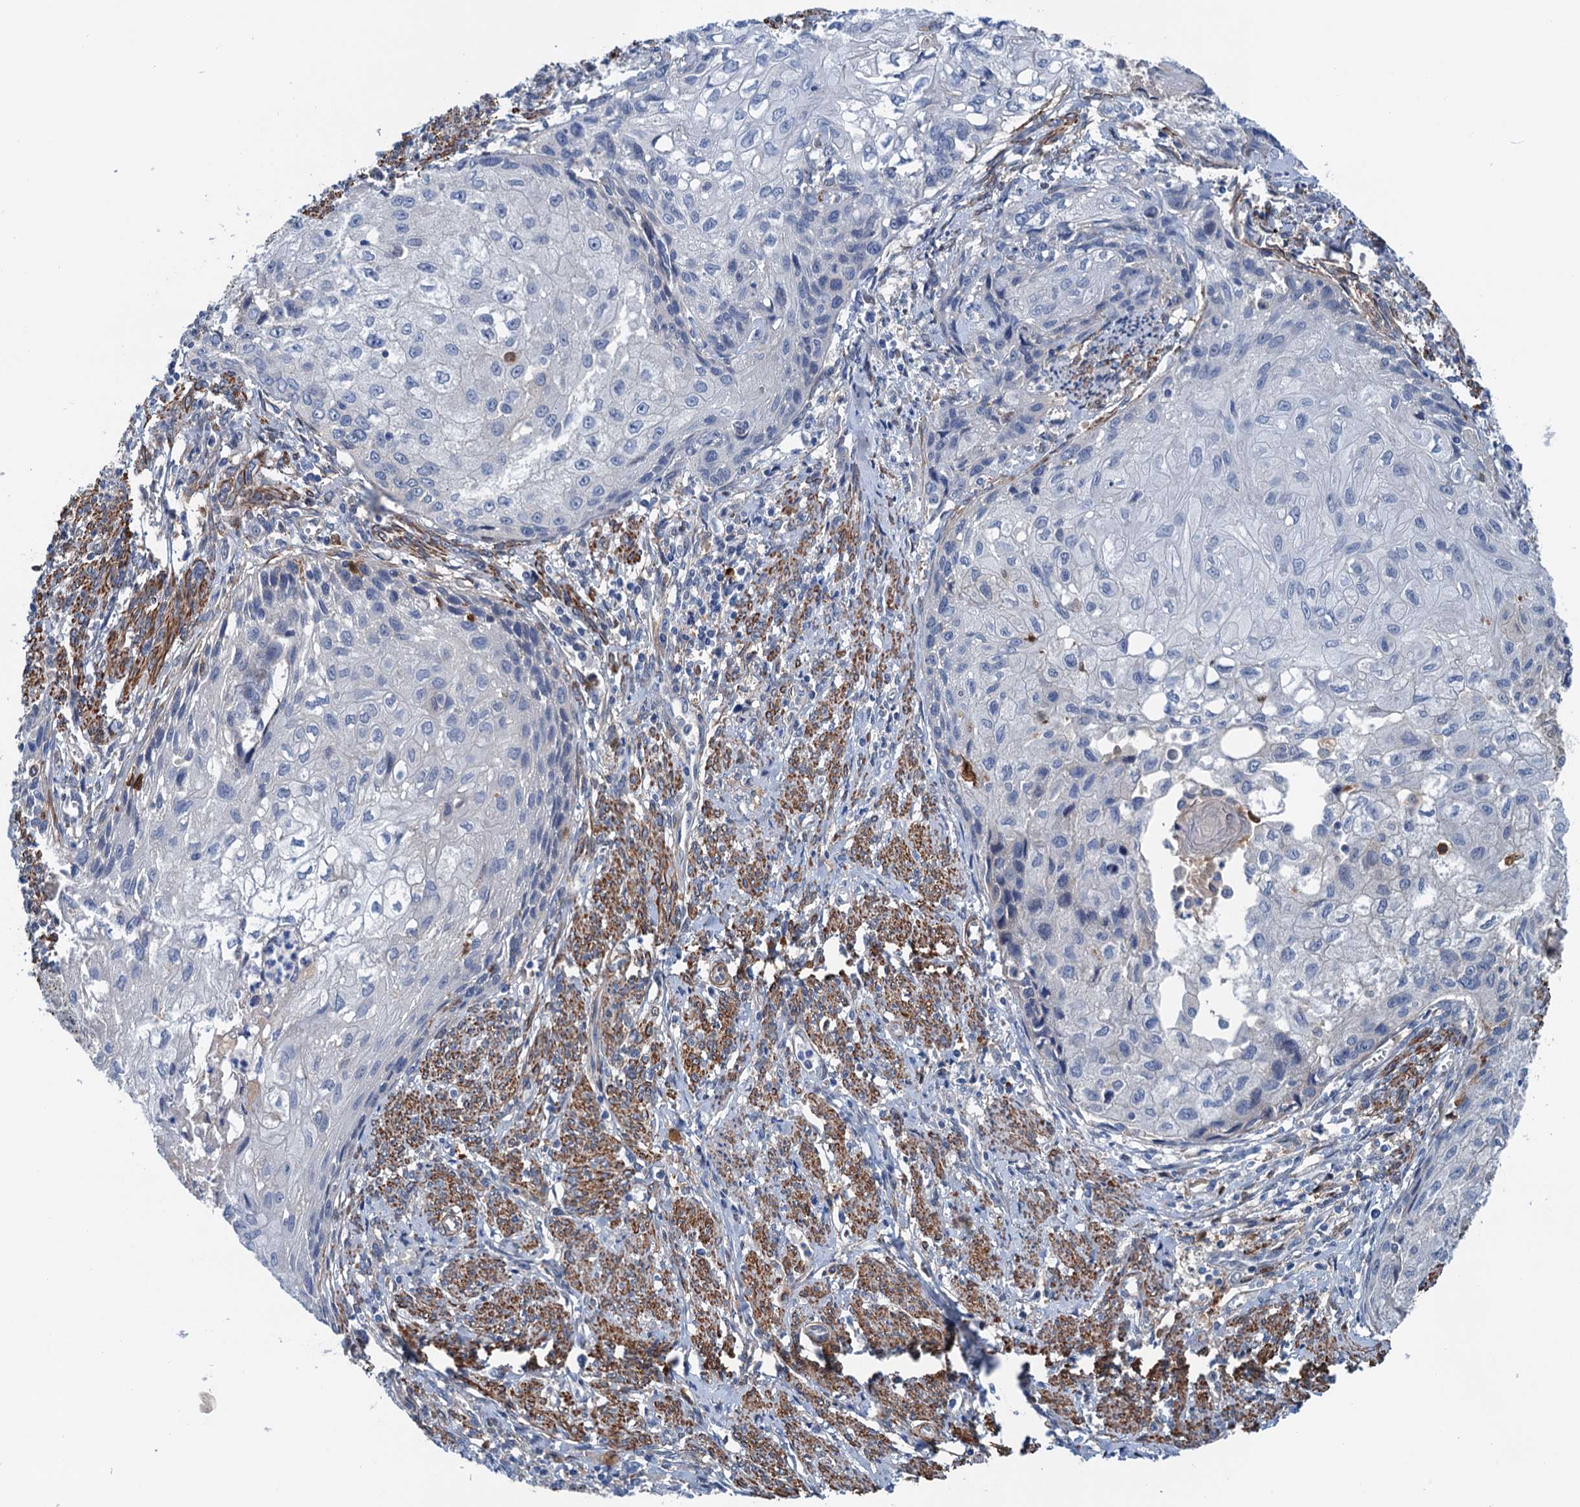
{"staining": {"intensity": "negative", "quantity": "none", "location": "none"}, "tissue": "cervical cancer", "cell_type": "Tumor cells", "image_type": "cancer", "snomed": [{"axis": "morphology", "description": "Squamous cell carcinoma, NOS"}, {"axis": "topography", "description": "Cervix"}], "caption": "The immunohistochemistry image has no significant positivity in tumor cells of cervical cancer (squamous cell carcinoma) tissue.", "gene": "CSTPP1", "patient": {"sex": "female", "age": 67}}